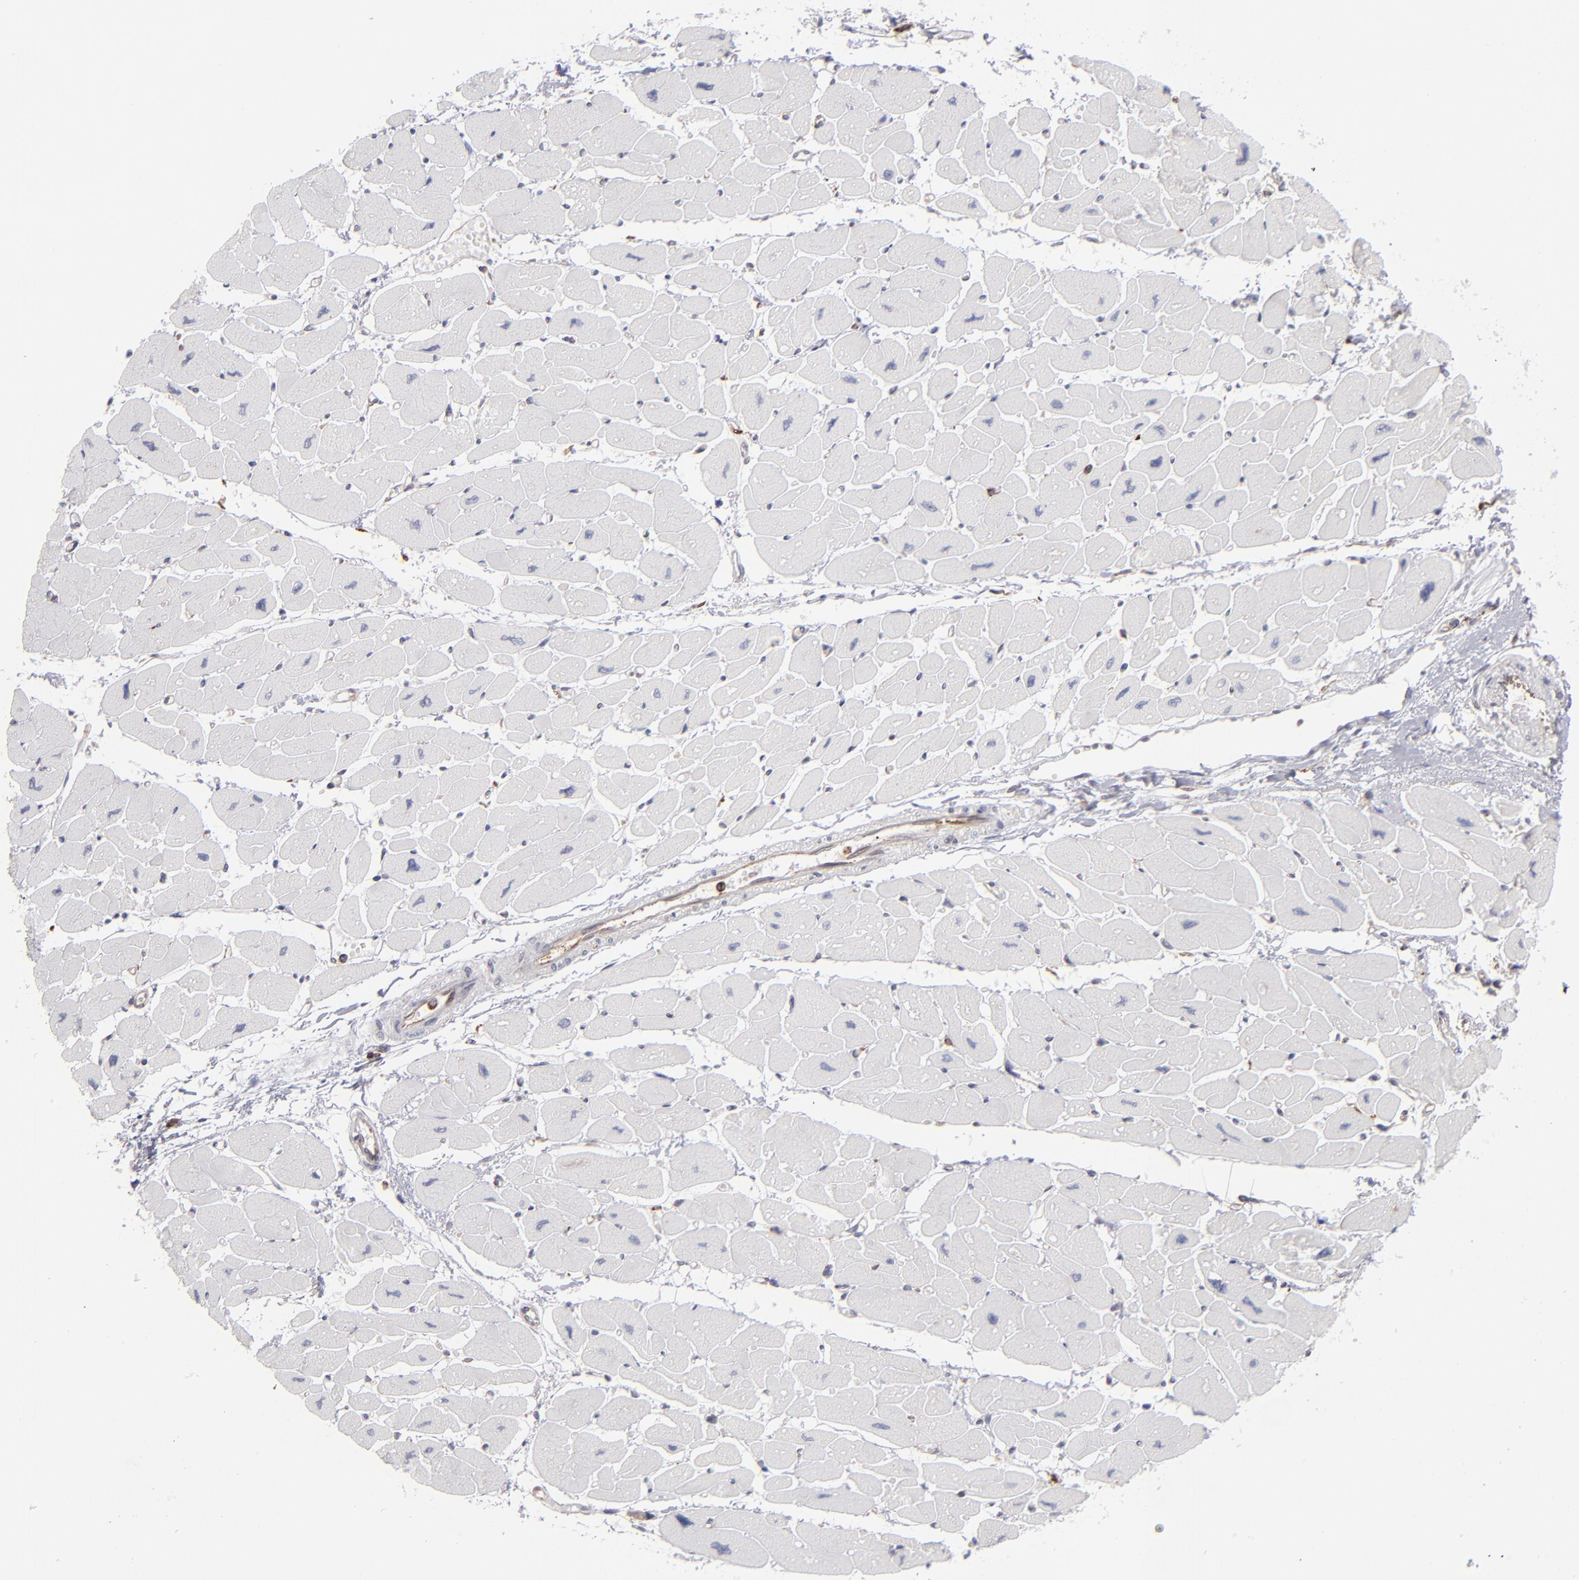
{"staining": {"intensity": "negative", "quantity": "none", "location": "none"}, "tissue": "heart muscle", "cell_type": "Cardiomyocytes", "image_type": "normal", "snomed": [{"axis": "morphology", "description": "Normal tissue, NOS"}, {"axis": "topography", "description": "Heart"}], "caption": "Photomicrograph shows no protein positivity in cardiomyocytes of normal heart muscle.", "gene": "TMX1", "patient": {"sex": "female", "age": 54}}